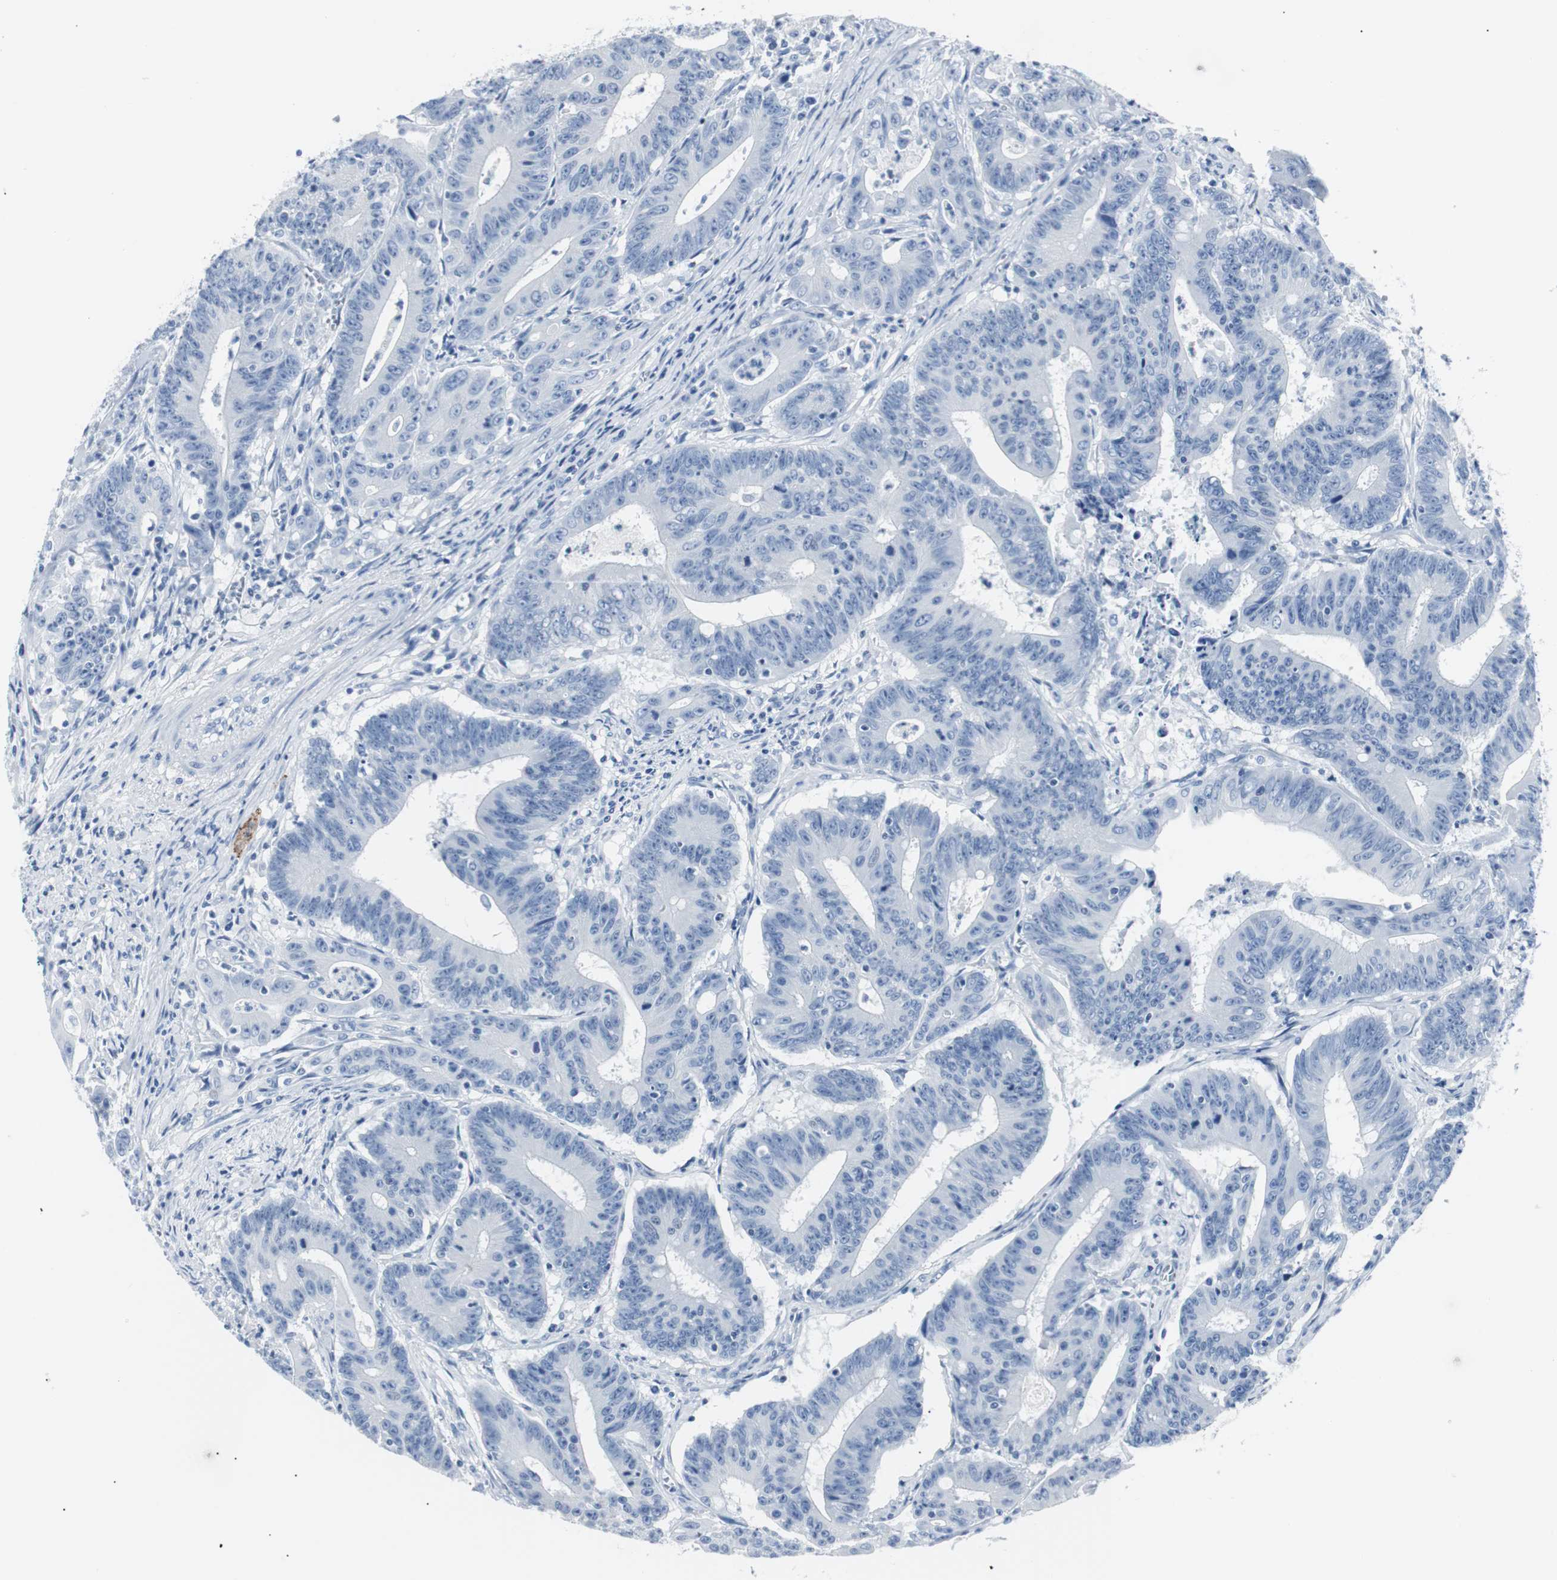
{"staining": {"intensity": "negative", "quantity": "none", "location": "none"}, "tissue": "colorectal cancer", "cell_type": "Tumor cells", "image_type": "cancer", "snomed": [{"axis": "morphology", "description": "Adenocarcinoma, NOS"}, {"axis": "topography", "description": "Colon"}], "caption": "DAB (3,3'-diaminobenzidine) immunohistochemical staining of human colorectal cancer (adenocarcinoma) shows no significant positivity in tumor cells. (Brightfield microscopy of DAB immunohistochemistry (IHC) at high magnification).", "gene": "GAP43", "patient": {"sex": "male", "age": 45}}